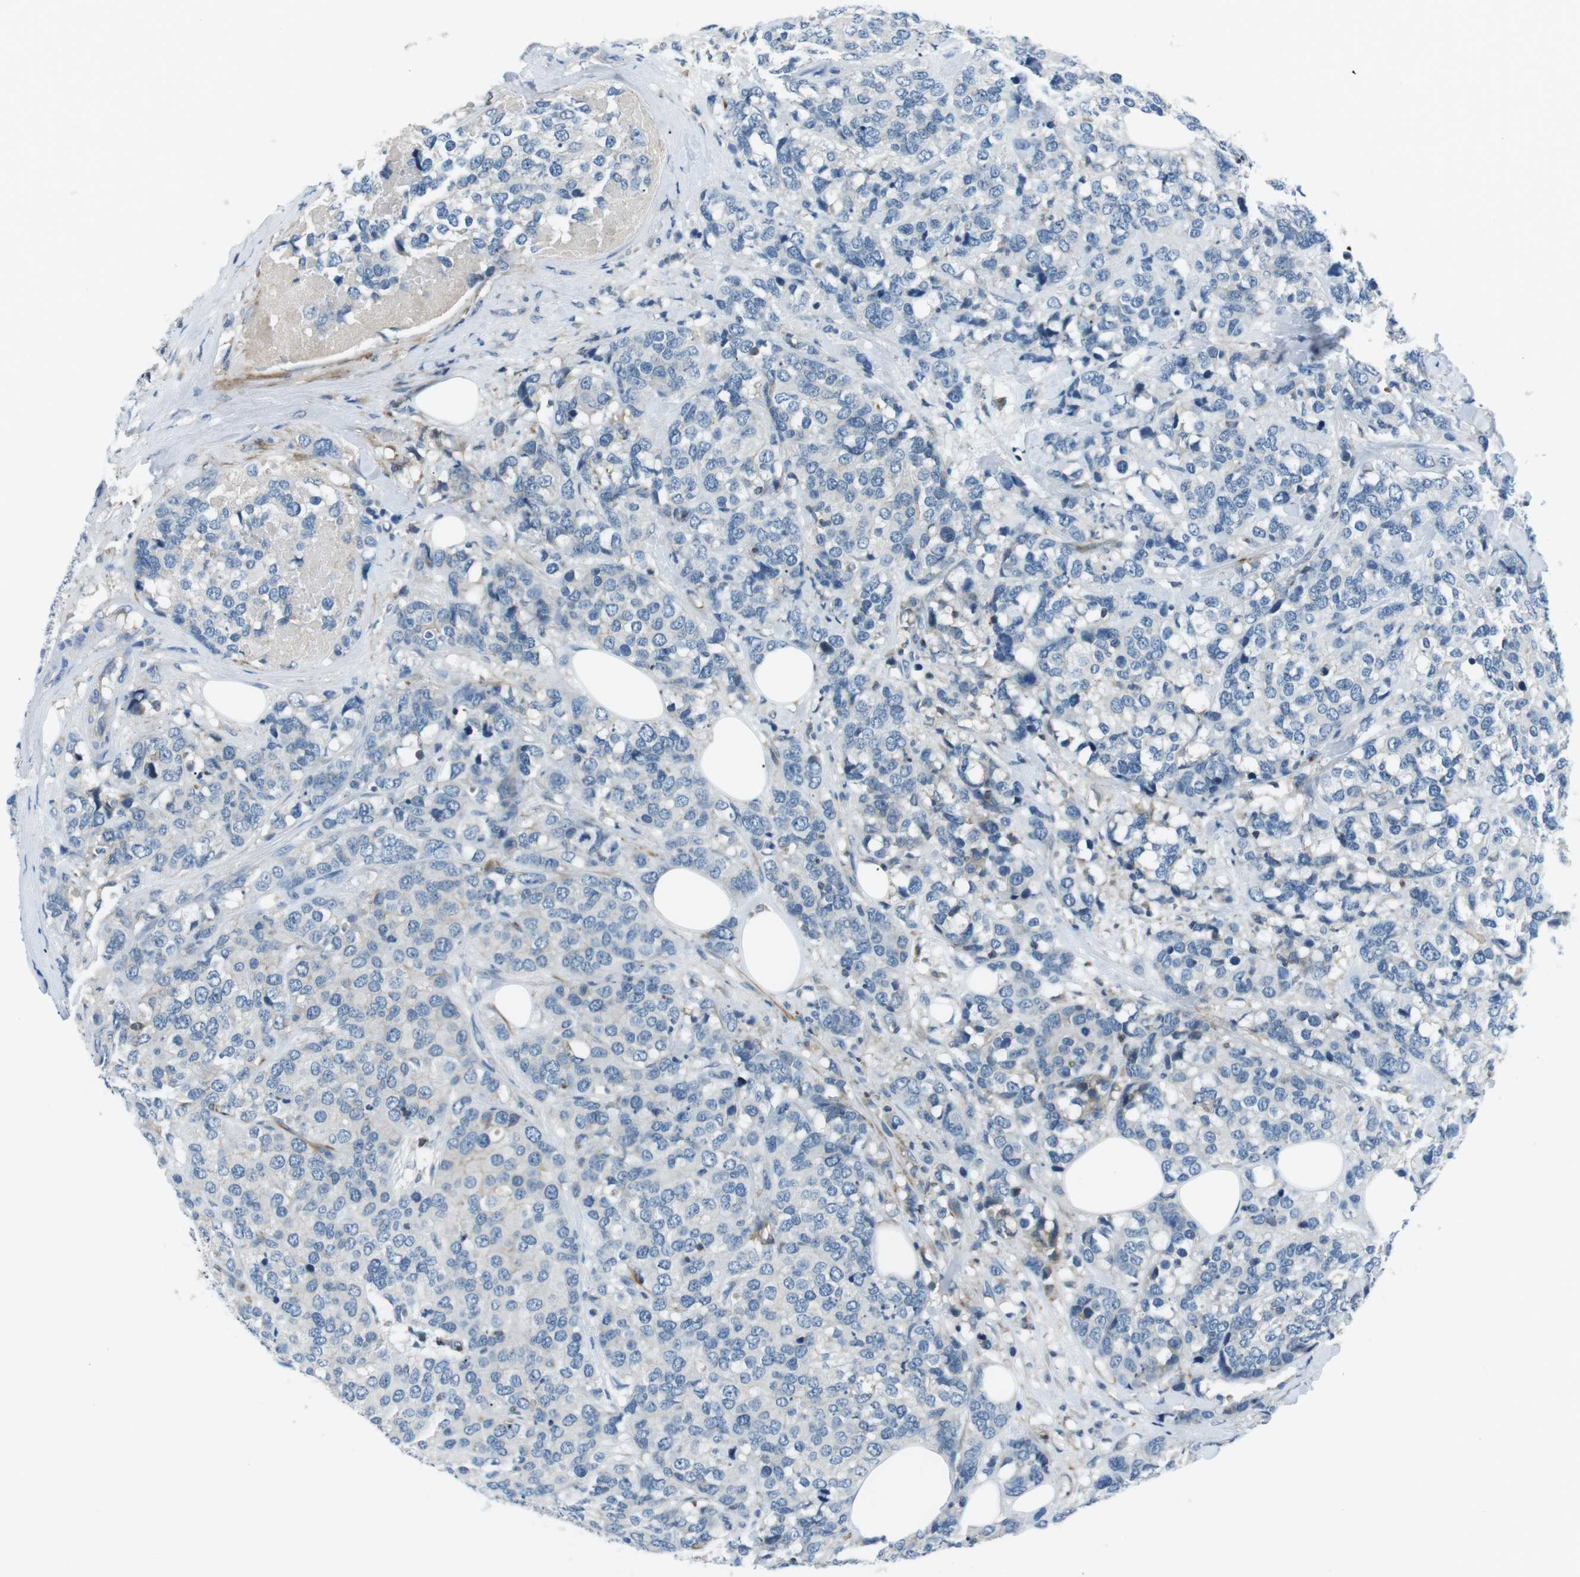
{"staining": {"intensity": "negative", "quantity": "none", "location": "none"}, "tissue": "breast cancer", "cell_type": "Tumor cells", "image_type": "cancer", "snomed": [{"axis": "morphology", "description": "Lobular carcinoma"}, {"axis": "topography", "description": "Breast"}], "caption": "IHC of breast cancer (lobular carcinoma) reveals no positivity in tumor cells.", "gene": "ARVCF", "patient": {"sex": "female", "age": 59}}